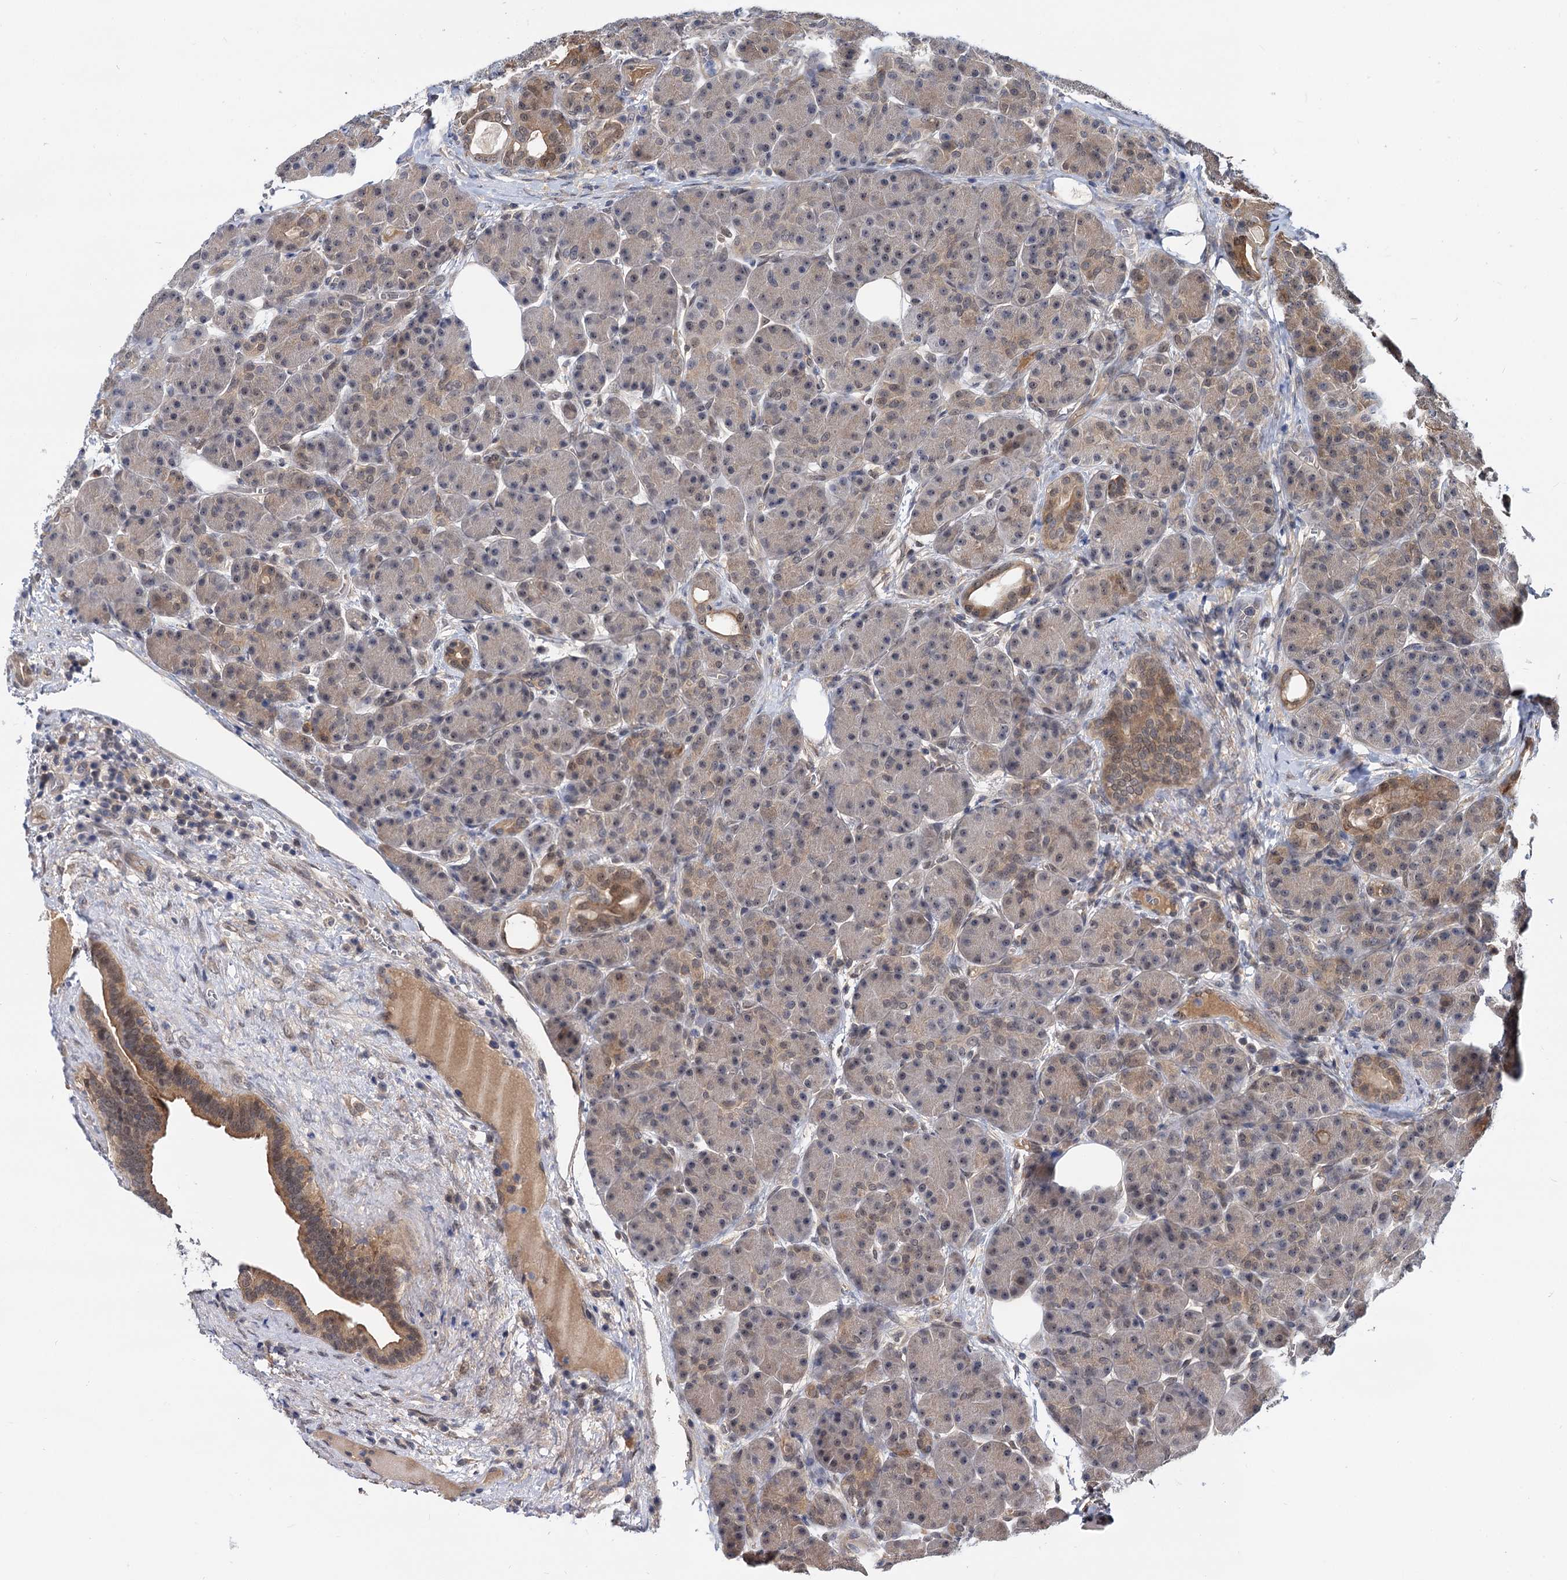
{"staining": {"intensity": "moderate", "quantity": "<25%", "location": "cytoplasmic/membranous"}, "tissue": "pancreas", "cell_type": "Exocrine glandular cells", "image_type": "normal", "snomed": [{"axis": "morphology", "description": "Normal tissue, NOS"}, {"axis": "topography", "description": "Pancreas"}], "caption": "DAB immunohistochemical staining of normal pancreas reveals moderate cytoplasmic/membranous protein expression in about <25% of exocrine glandular cells.", "gene": "SNX15", "patient": {"sex": "male", "age": 63}}